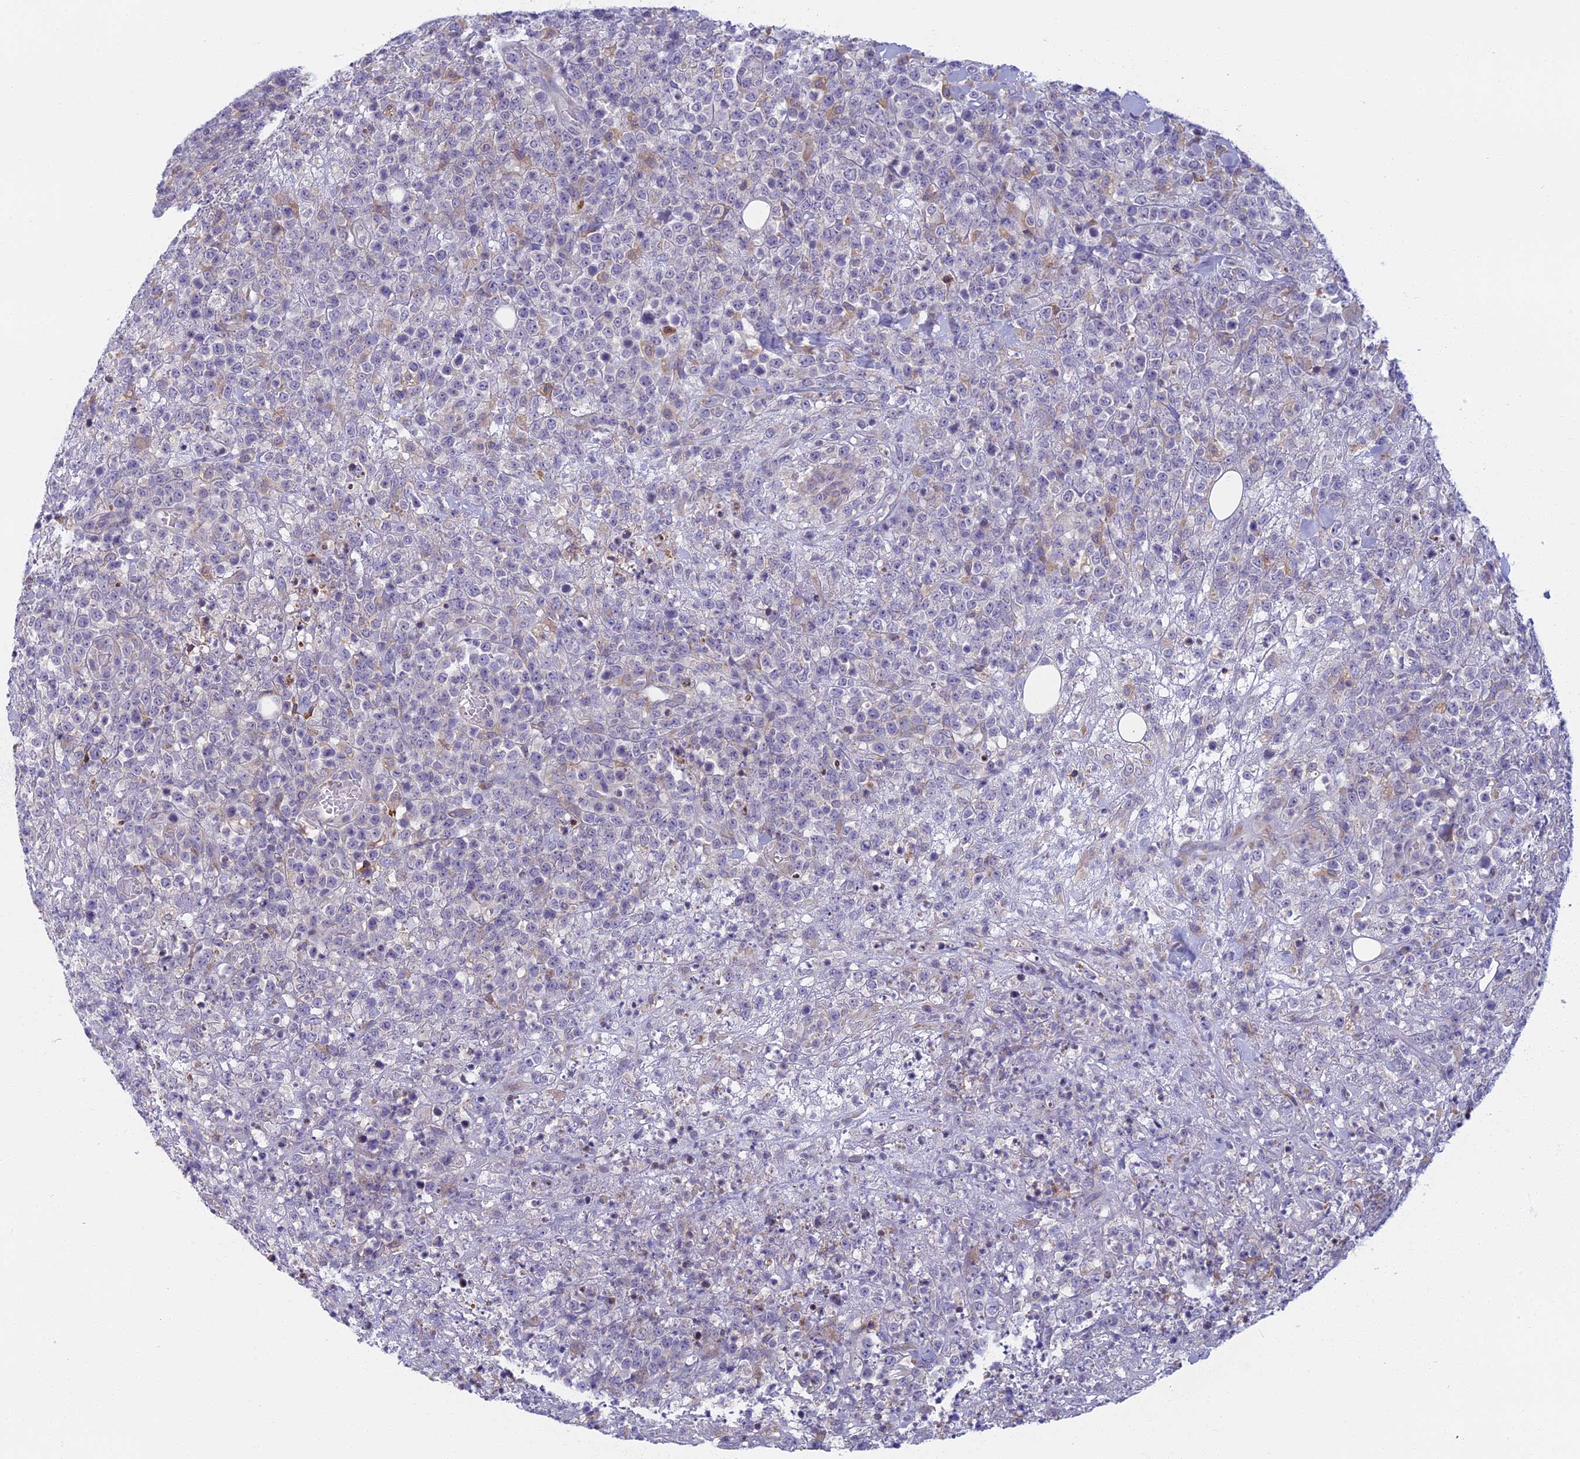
{"staining": {"intensity": "negative", "quantity": "none", "location": "none"}, "tissue": "lymphoma", "cell_type": "Tumor cells", "image_type": "cancer", "snomed": [{"axis": "morphology", "description": "Malignant lymphoma, non-Hodgkin's type, High grade"}, {"axis": "topography", "description": "Colon"}], "caption": "Immunohistochemistry image of neoplastic tissue: lymphoma stained with DAB (3,3'-diaminobenzidine) reveals no significant protein expression in tumor cells.", "gene": "DDX51", "patient": {"sex": "female", "age": 53}}